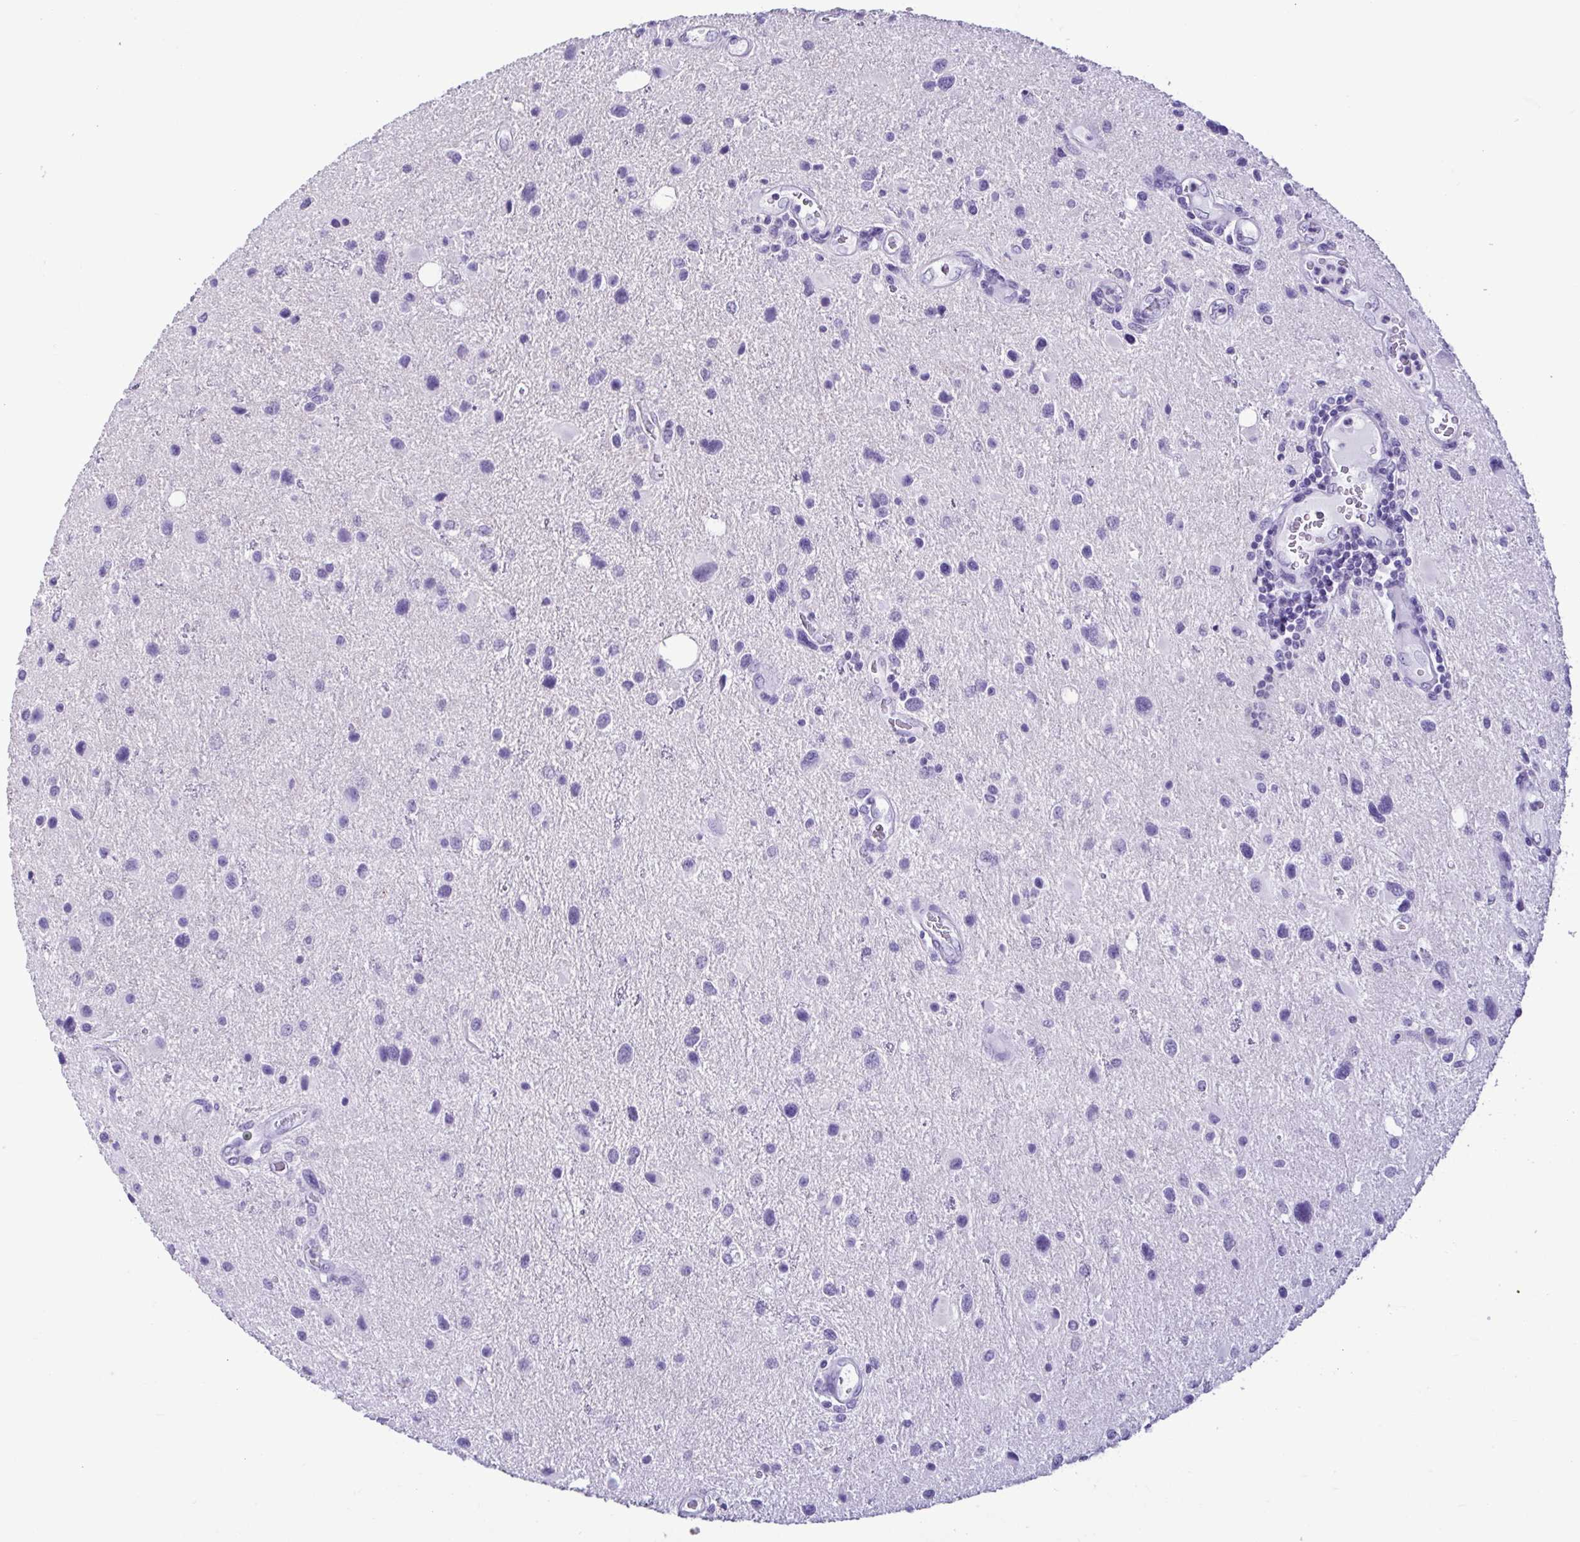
{"staining": {"intensity": "negative", "quantity": "none", "location": "none"}, "tissue": "glioma", "cell_type": "Tumor cells", "image_type": "cancer", "snomed": [{"axis": "morphology", "description": "Glioma, malignant, Low grade"}, {"axis": "topography", "description": "Brain"}], "caption": "A high-resolution histopathology image shows immunohistochemistry staining of glioma, which shows no significant positivity in tumor cells.", "gene": "CBY2", "patient": {"sex": "female", "age": 32}}